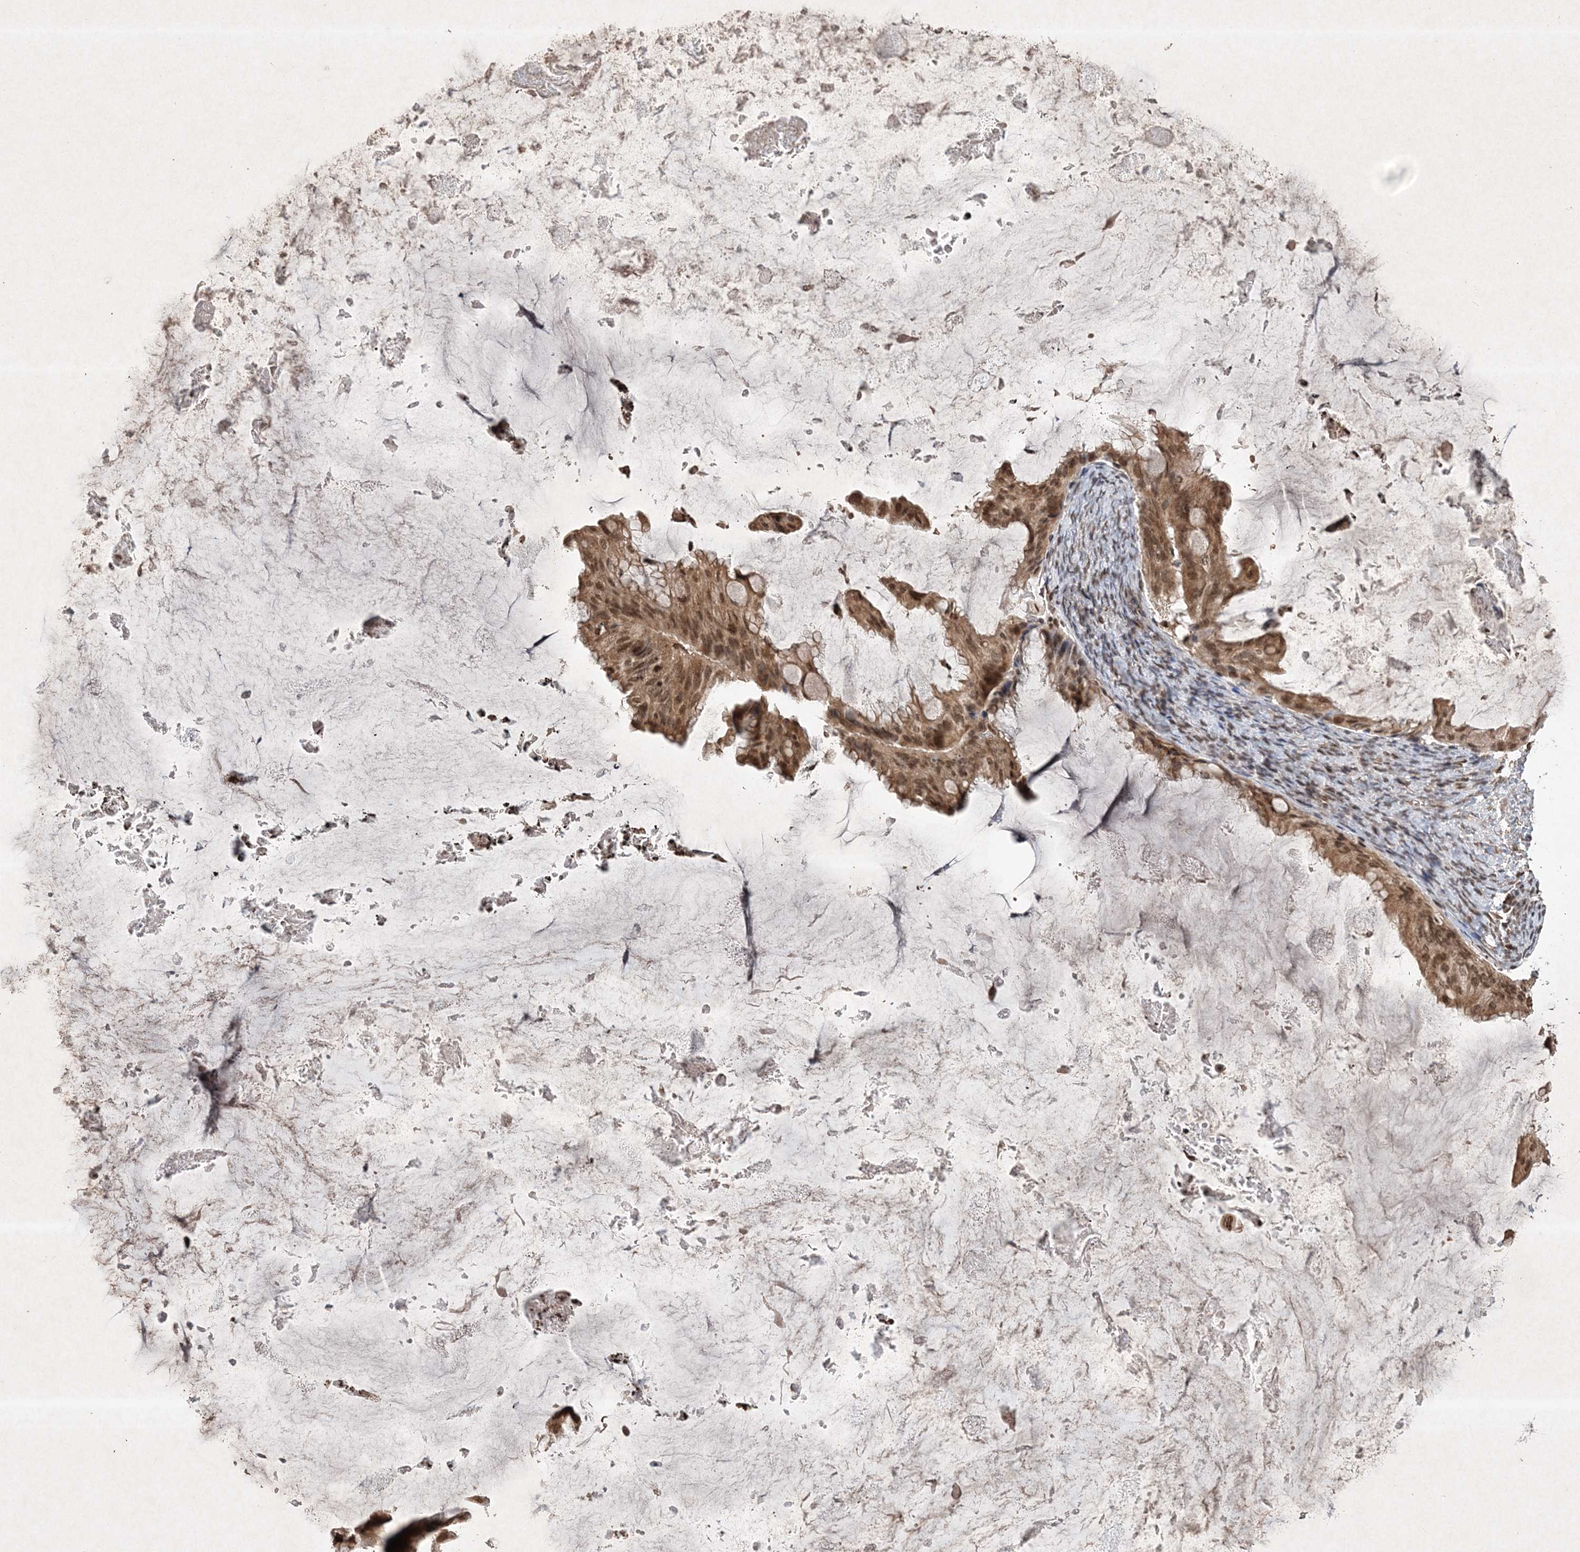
{"staining": {"intensity": "moderate", "quantity": ">75%", "location": "cytoplasmic/membranous,nuclear"}, "tissue": "ovarian cancer", "cell_type": "Tumor cells", "image_type": "cancer", "snomed": [{"axis": "morphology", "description": "Cystadenocarcinoma, mucinous, NOS"}, {"axis": "topography", "description": "Ovary"}], "caption": "Immunohistochemistry (IHC) of mucinous cystadenocarcinoma (ovarian) displays medium levels of moderate cytoplasmic/membranous and nuclear expression in about >75% of tumor cells.", "gene": "NEDD9", "patient": {"sex": "female", "age": 61}}